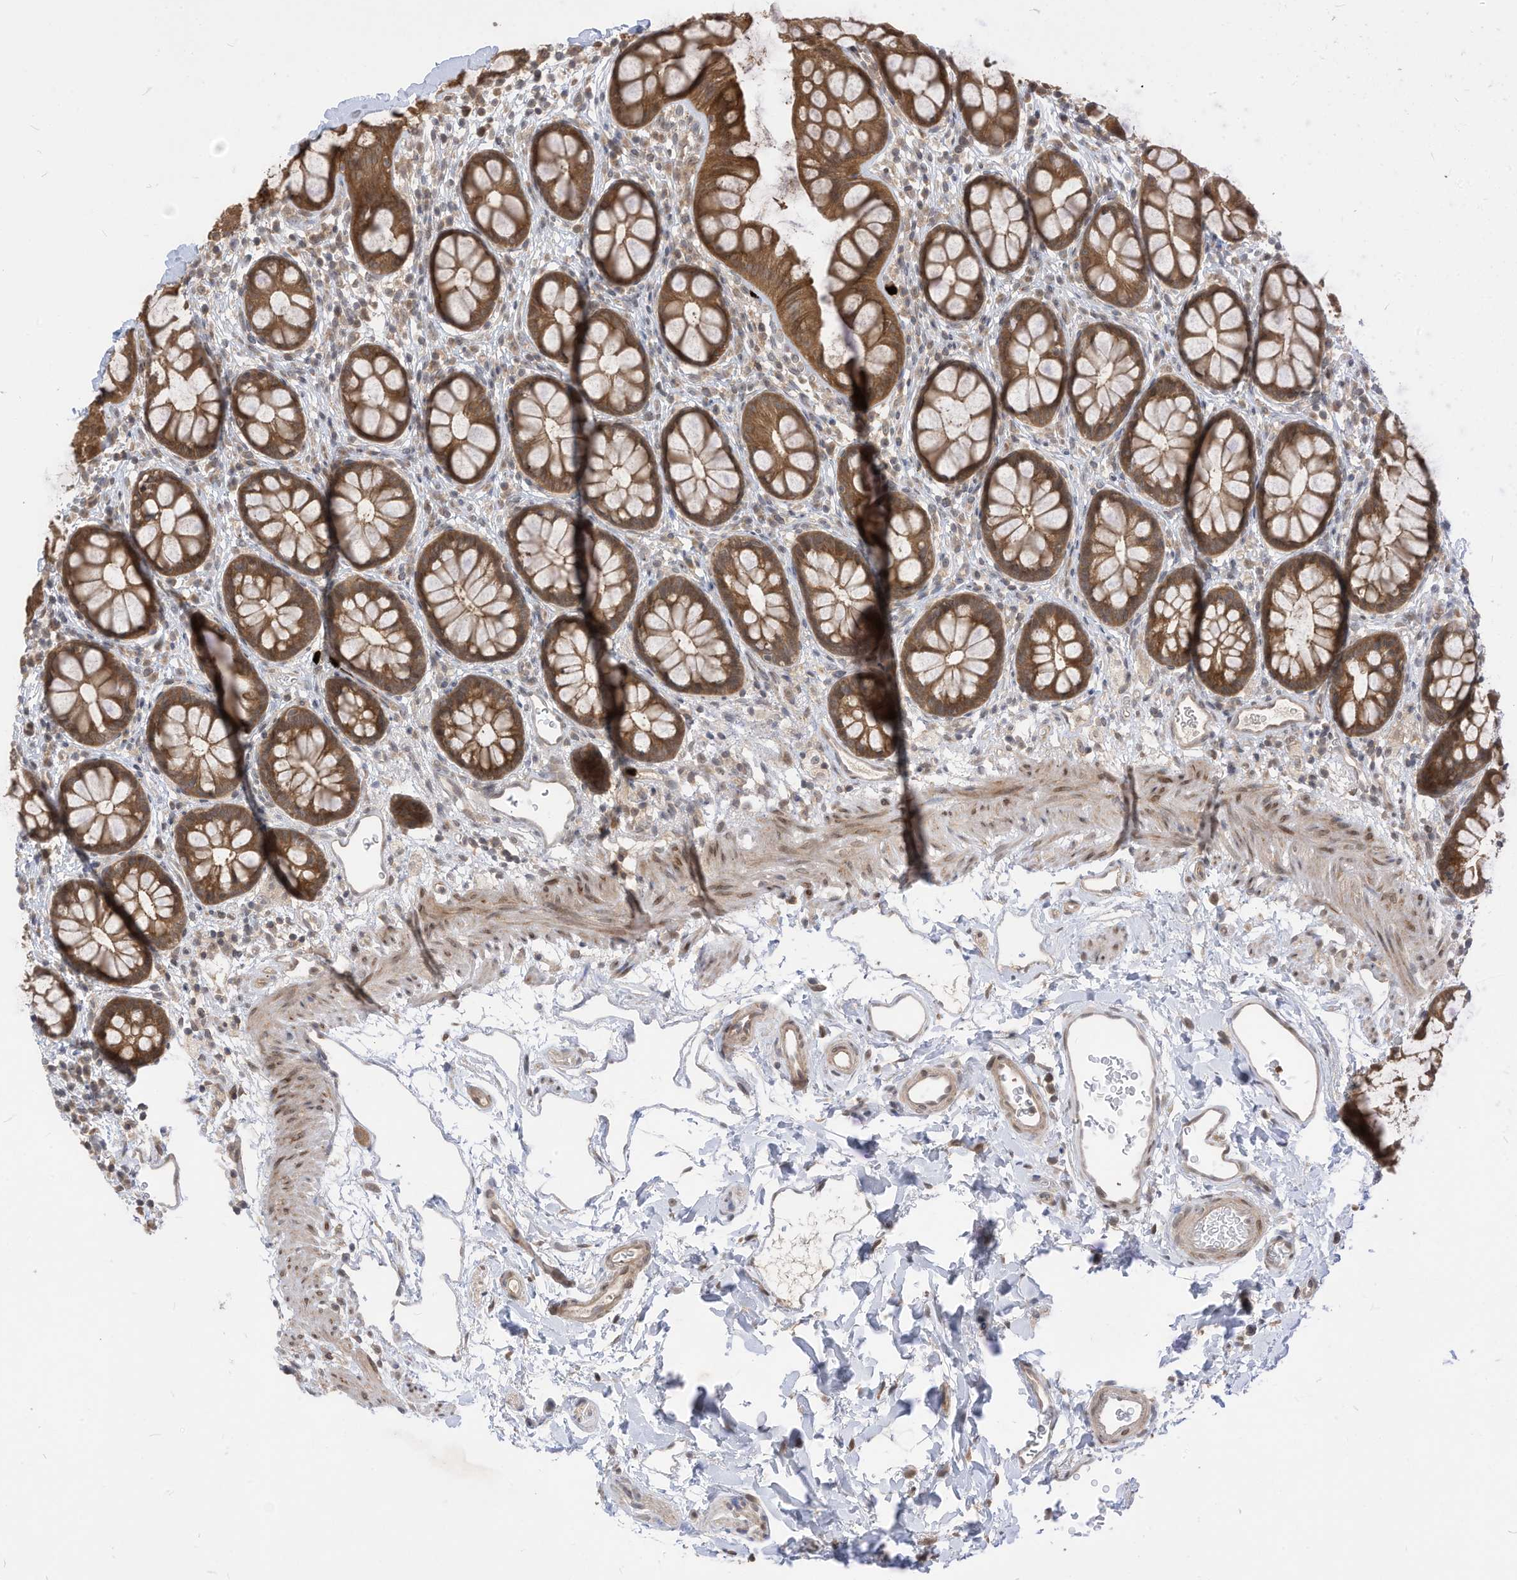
{"staining": {"intensity": "moderate", "quantity": ">75%", "location": "cytoplasmic/membranous"}, "tissue": "rectum", "cell_type": "Glandular cells", "image_type": "normal", "snomed": [{"axis": "morphology", "description": "Normal tissue, NOS"}, {"axis": "topography", "description": "Rectum"}], "caption": "Rectum stained with DAB (3,3'-diaminobenzidine) immunohistochemistry shows medium levels of moderate cytoplasmic/membranous expression in about >75% of glandular cells.", "gene": "CNKSR1", "patient": {"sex": "female", "age": 65}}